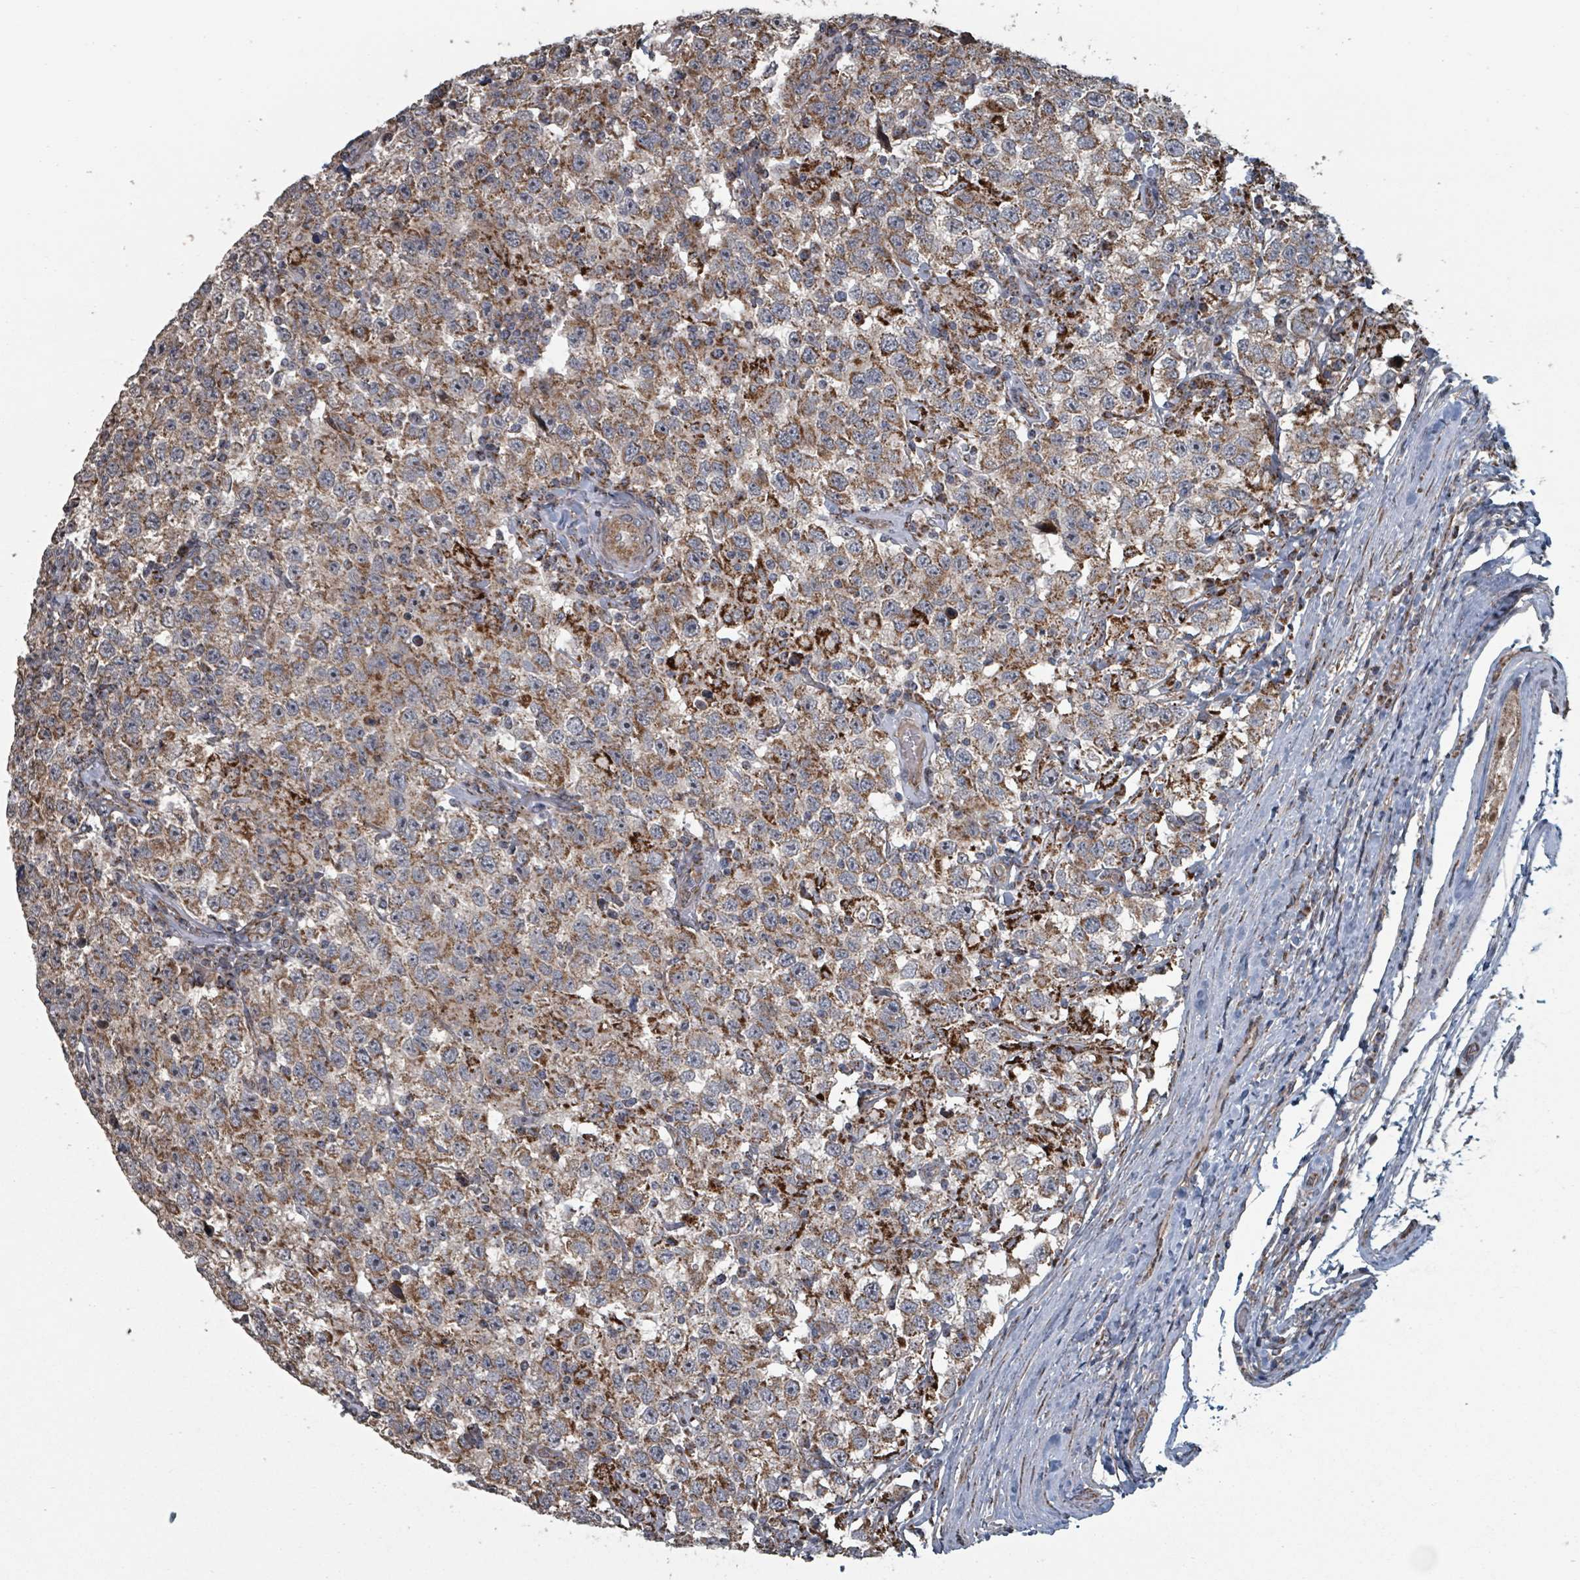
{"staining": {"intensity": "moderate", "quantity": ">75%", "location": "cytoplasmic/membranous"}, "tissue": "testis cancer", "cell_type": "Tumor cells", "image_type": "cancer", "snomed": [{"axis": "morphology", "description": "Seminoma, NOS"}, {"axis": "topography", "description": "Testis"}], "caption": "Protein staining shows moderate cytoplasmic/membranous expression in about >75% of tumor cells in testis seminoma. Immunohistochemistry (ihc) stains the protein of interest in brown and the nuclei are stained blue.", "gene": "MRPL4", "patient": {"sex": "male", "age": 41}}